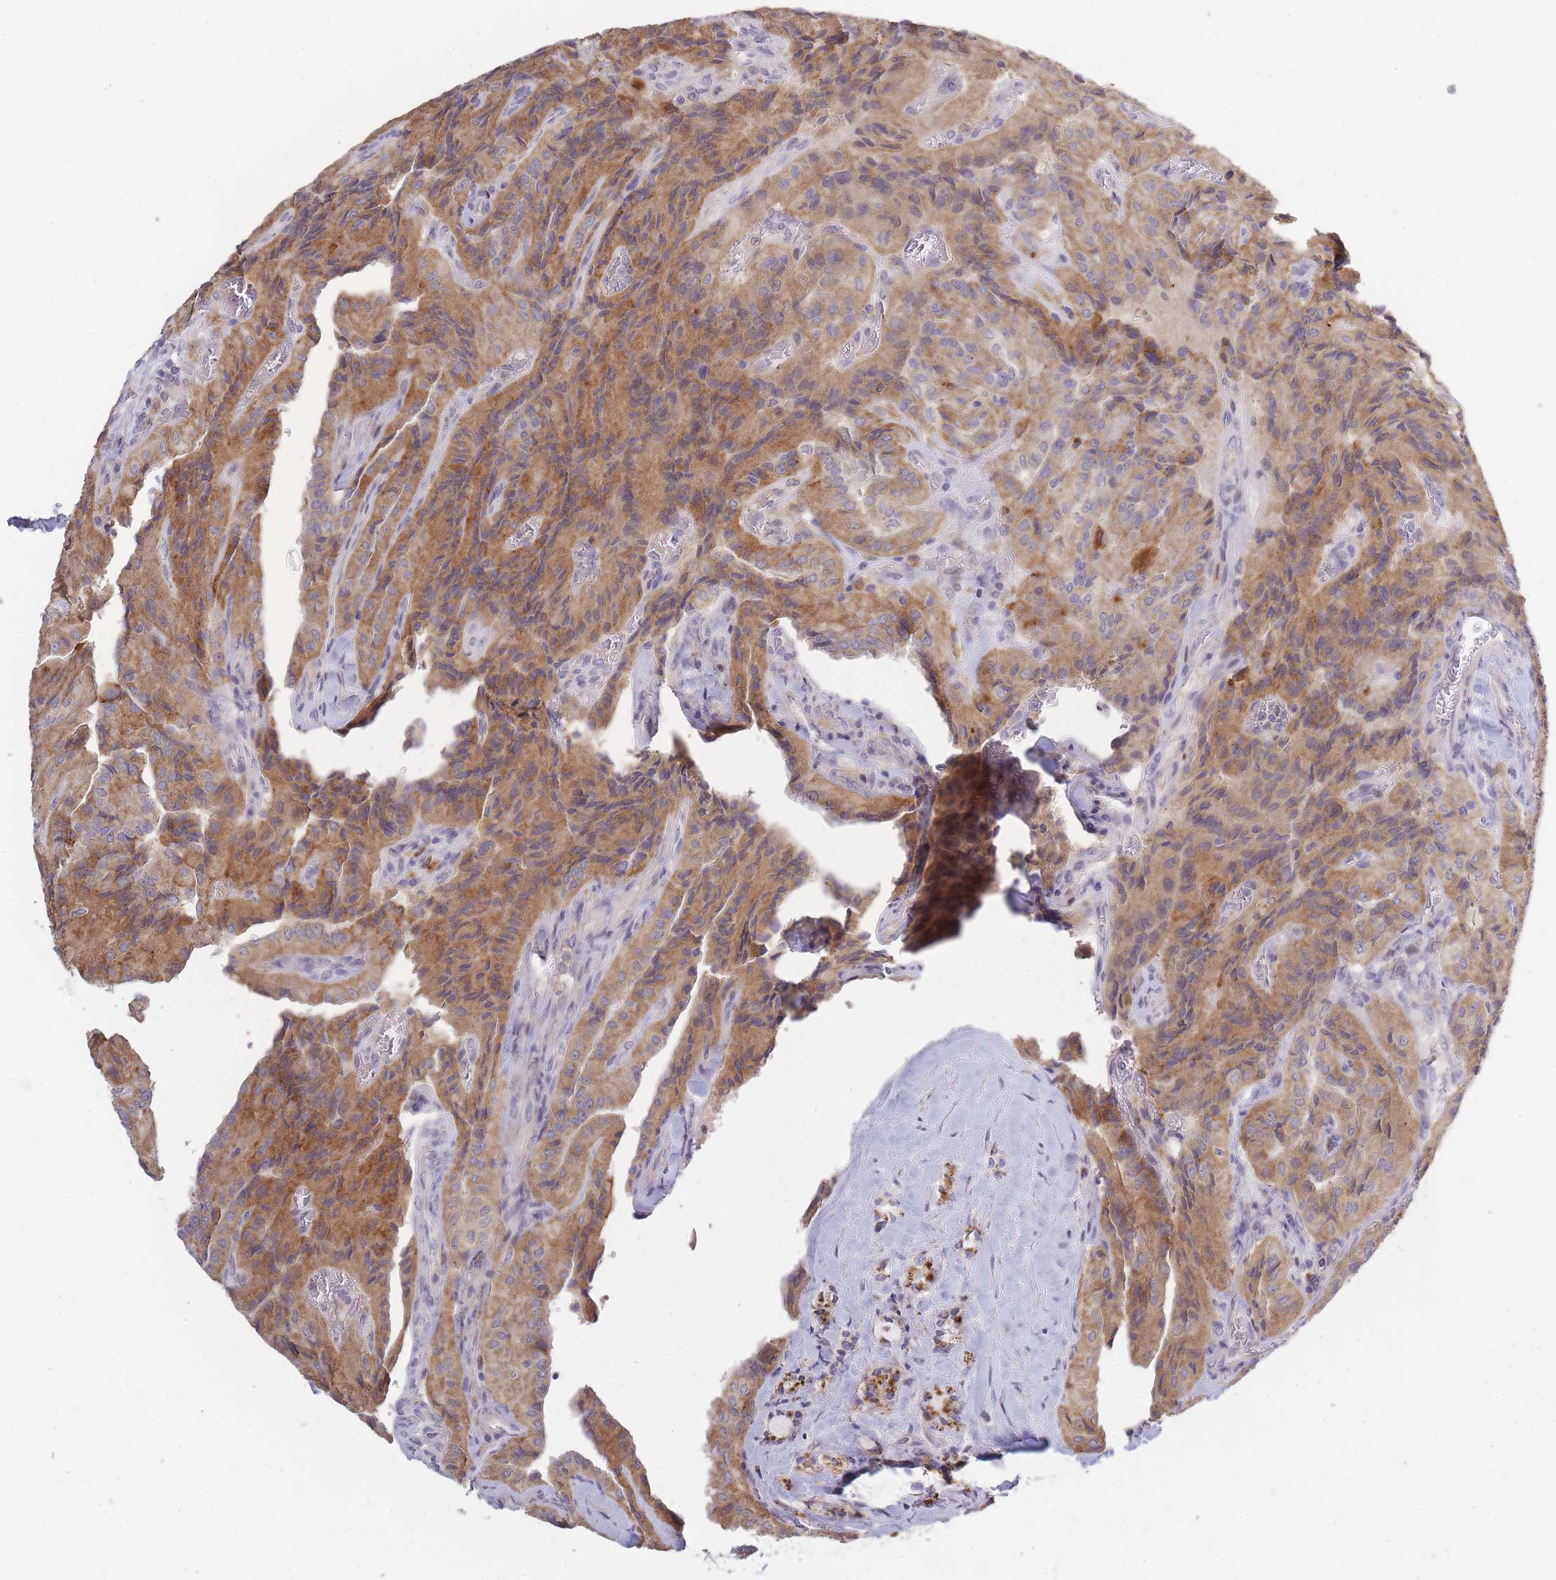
{"staining": {"intensity": "moderate", "quantity": ">75%", "location": "cytoplasmic/membranous"}, "tissue": "thyroid cancer", "cell_type": "Tumor cells", "image_type": "cancer", "snomed": [{"axis": "morphology", "description": "Normal tissue, NOS"}, {"axis": "morphology", "description": "Papillary adenocarcinoma, NOS"}, {"axis": "topography", "description": "Thyroid gland"}], "caption": "Thyroid cancer (papillary adenocarcinoma) stained for a protein displays moderate cytoplasmic/membranous positivity in tumor cells. (Stains: DAB (3,3'-diaminobenzidine) in brown, nuclei in blue, Microscopy: brightfield microscopy at high magnification).", "gene": "TRIM61", "patient": {"sex": "female", "age": 59}}